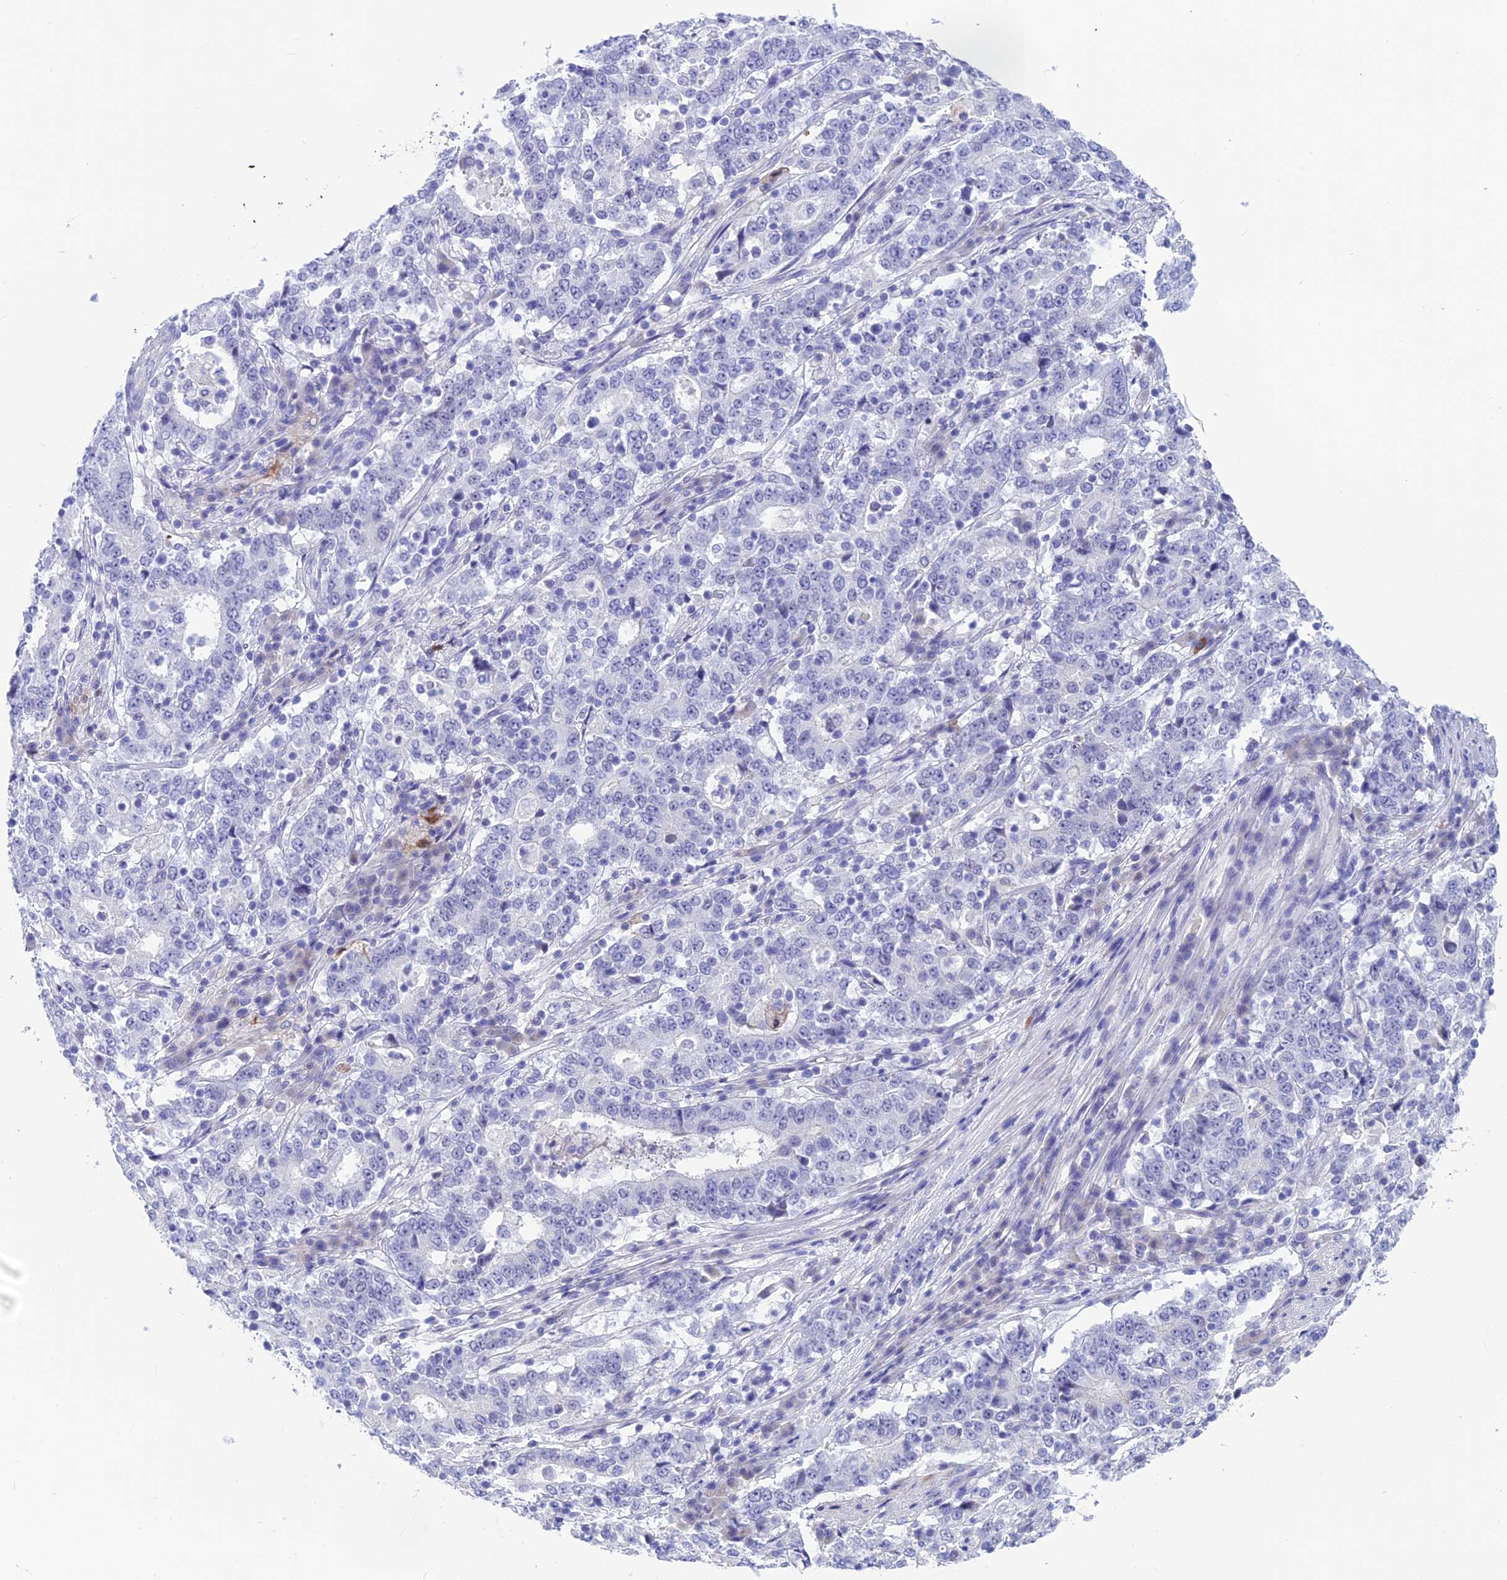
{"staining": {"intensity": "negative", "quantity": "none", "location": "none"}, "tissue": "stomach cancer", "cell_type": "Tumor cells", "image_type": "cancer", "snomed": [{"axis": "morphology", "description": "Adenocarcinoma, NOS"}, {"axis": "topography", "description": "Stomach"}], "caption": "Immunohistochemistry photomicrograph of human stomach cancer stained for a protein (brown), which reveals no positivity in tumor cells.", "gene": "SNTN", "patient": {"sex": "male", "age": 59}}